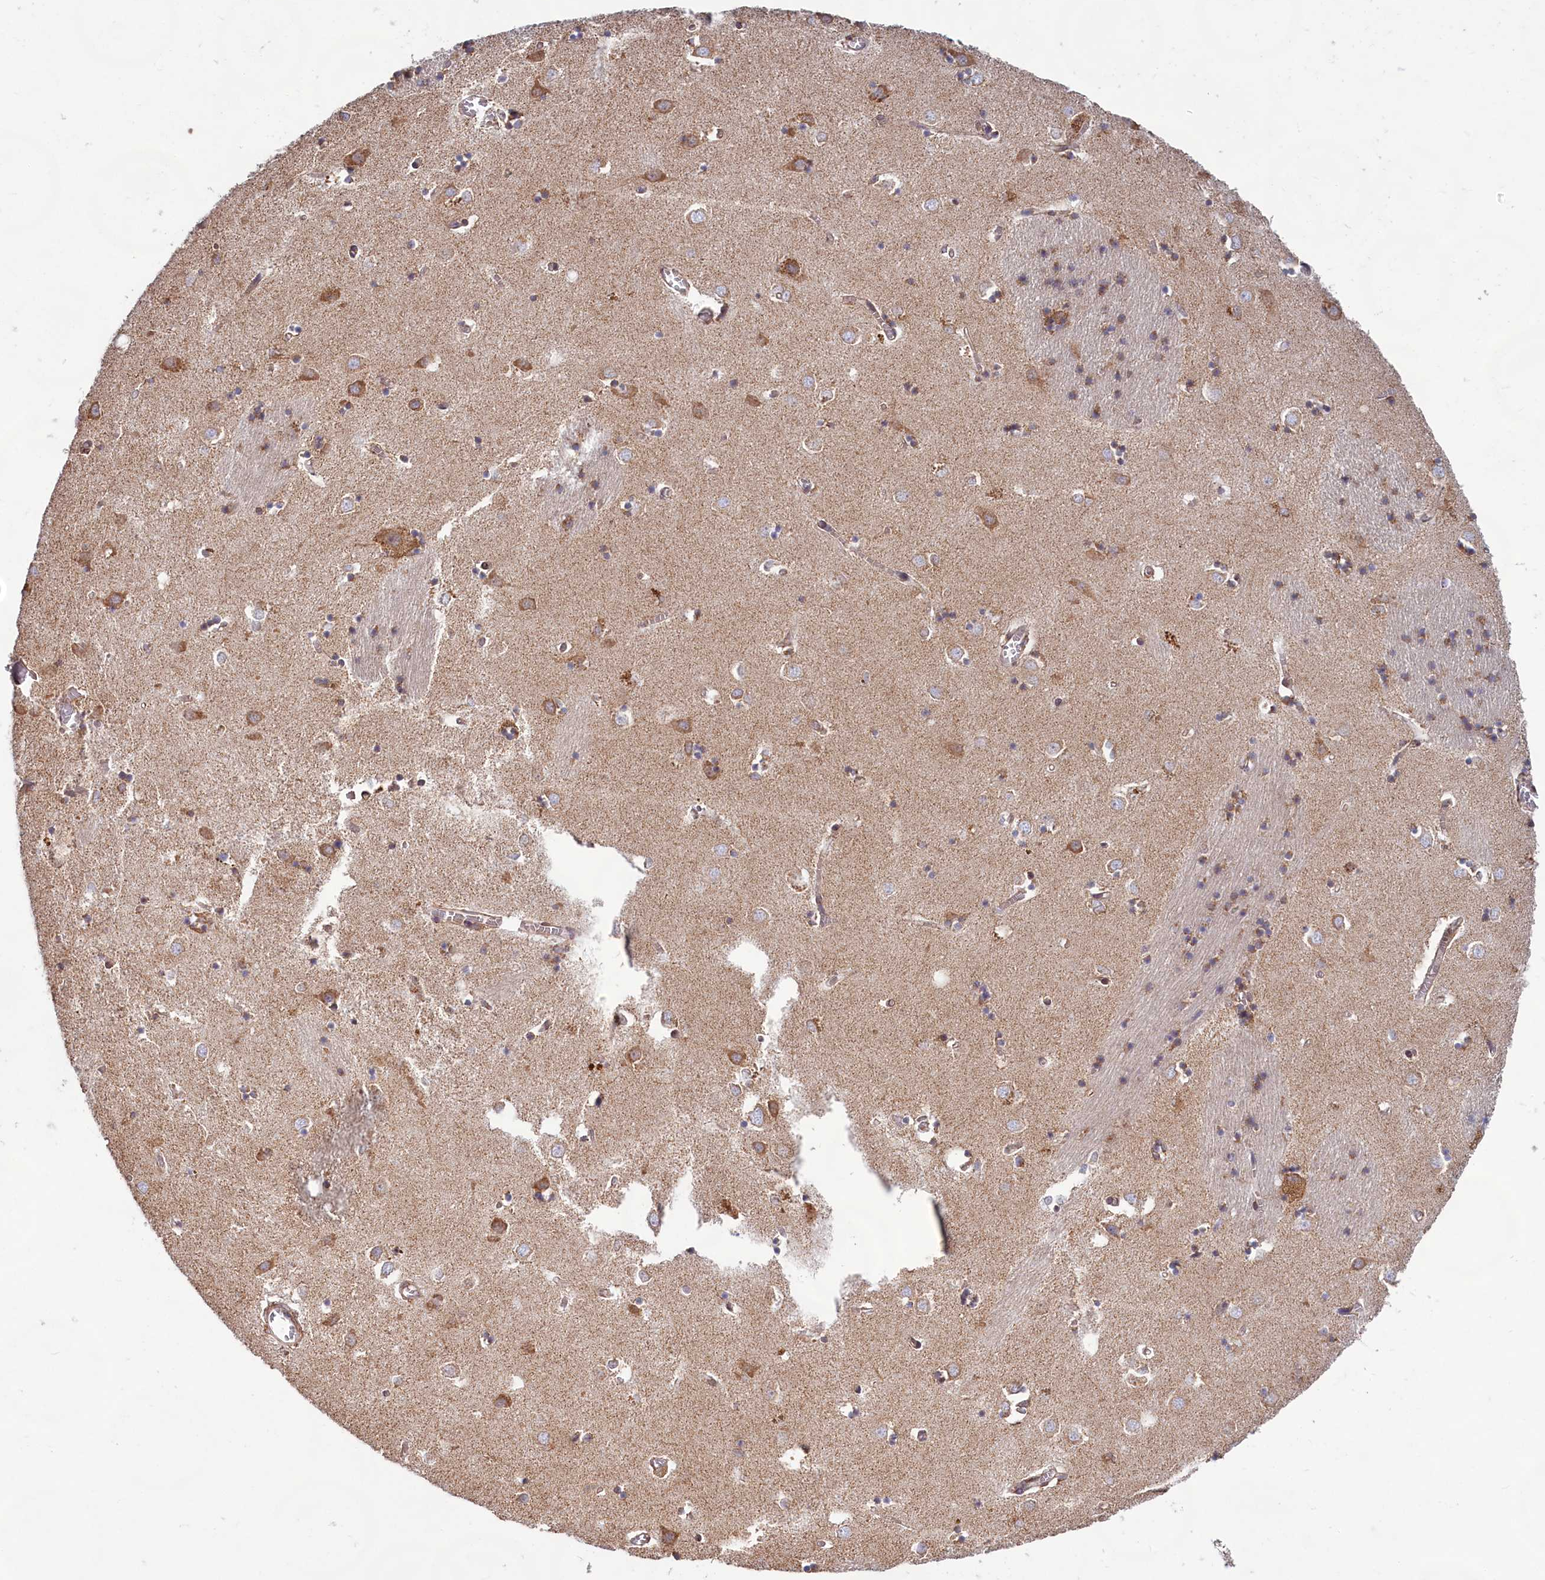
{"staining": {"intensity": "weak", "quantity": "25%-75%", "location": "cytoplasmic/membranous"}, "tissue": "caudate", "cell_type": "Glial cells", "image_type": "normal", "snomed": [{"axis": "morphology", "description": "Normal tissue, NOS"}, {"axis": "topography", "description": "Lateral ventricle wall"}], "caption": "Human caudate stained with a brown dye exhibits weak cytoplasmic/membranous positive expression in about 25%-75% of glial cells.", "gene": "TBC1D19", "patient": {"sex": "male", "age": 37}}